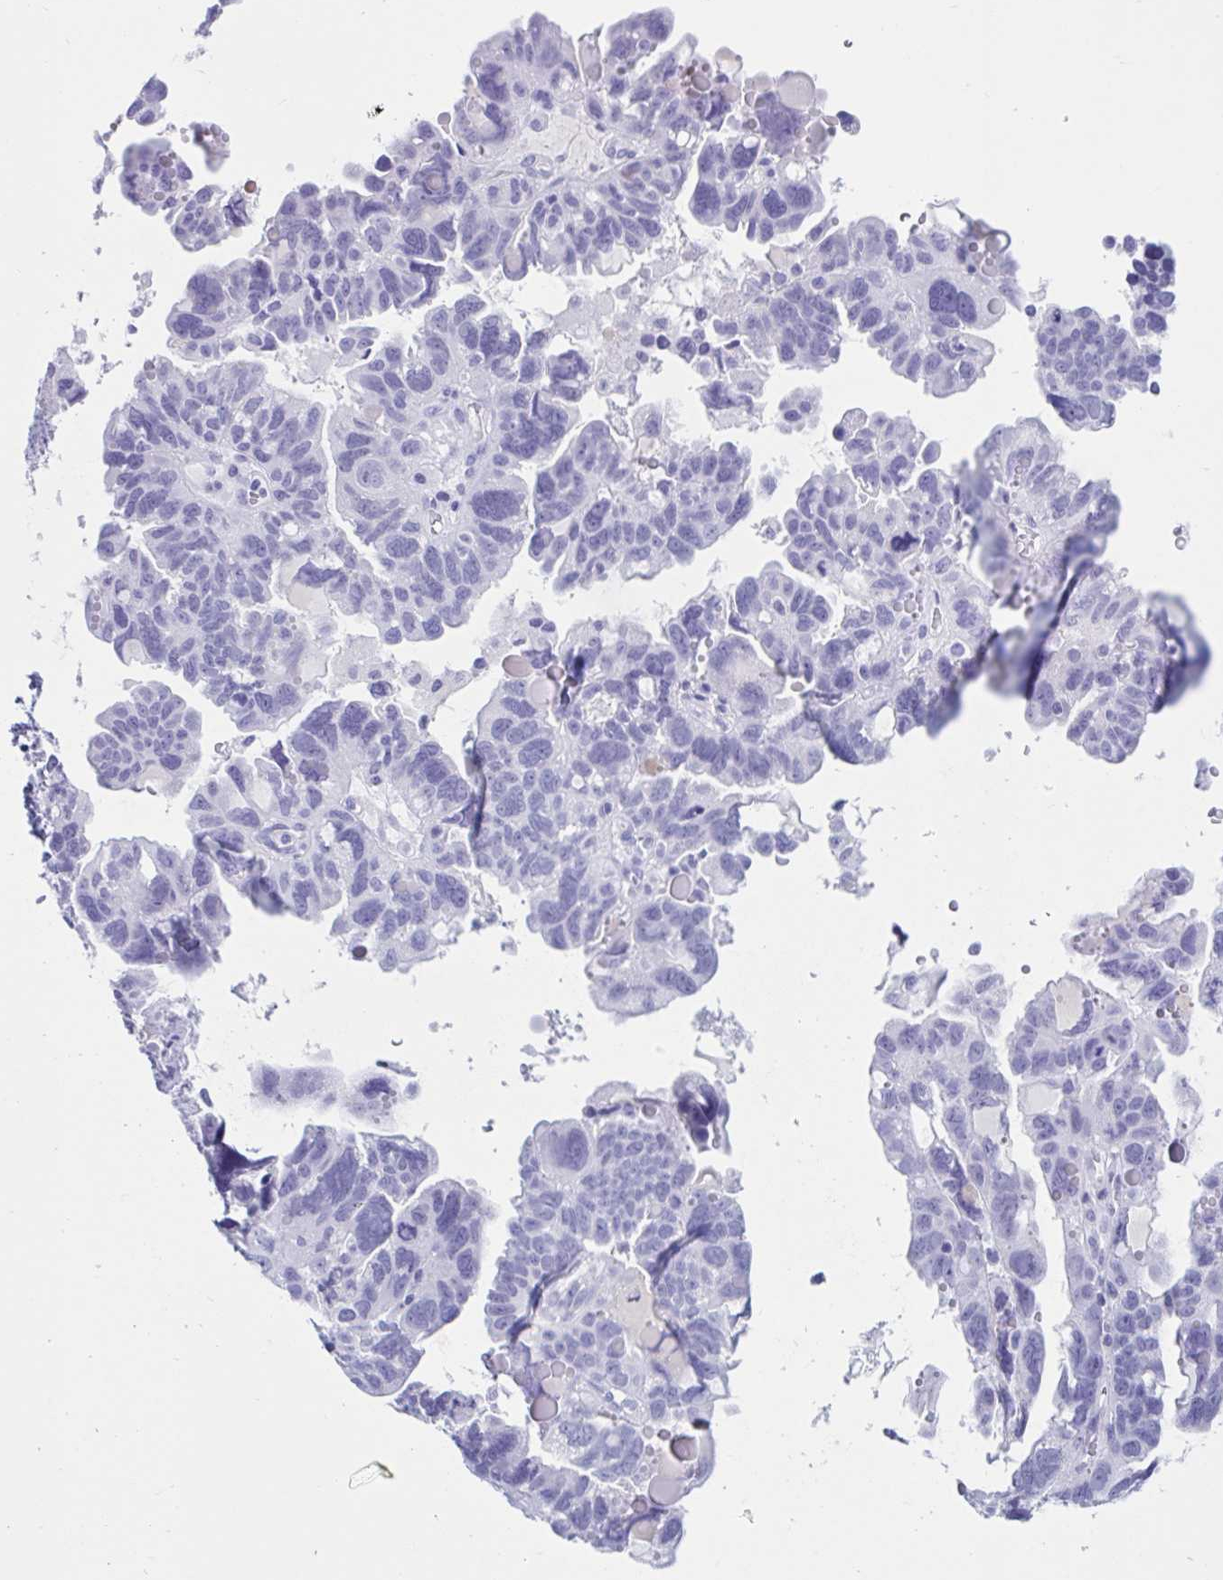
{"staining": {"intensity": "negative", "quantity": "none", "location": "none"}, "tissue": "ovarian cancer", "cell_type": "Tumor cells", "image_type": "cancer", "snomed": [{"axis": "morphology", "description": "Cystadenocarcinoma, serous, NOS"}, {"axis": "topography", "description": "Ovary"}], "caption": "This is an immunohistochemistry (IHC) photomicrograph of human ovarian cancer (serous cystadenocarcinoma). There is no expression in tumor cells.", "gene": "TMEM35A", "patient": {"sex": "female", "age": 60}}